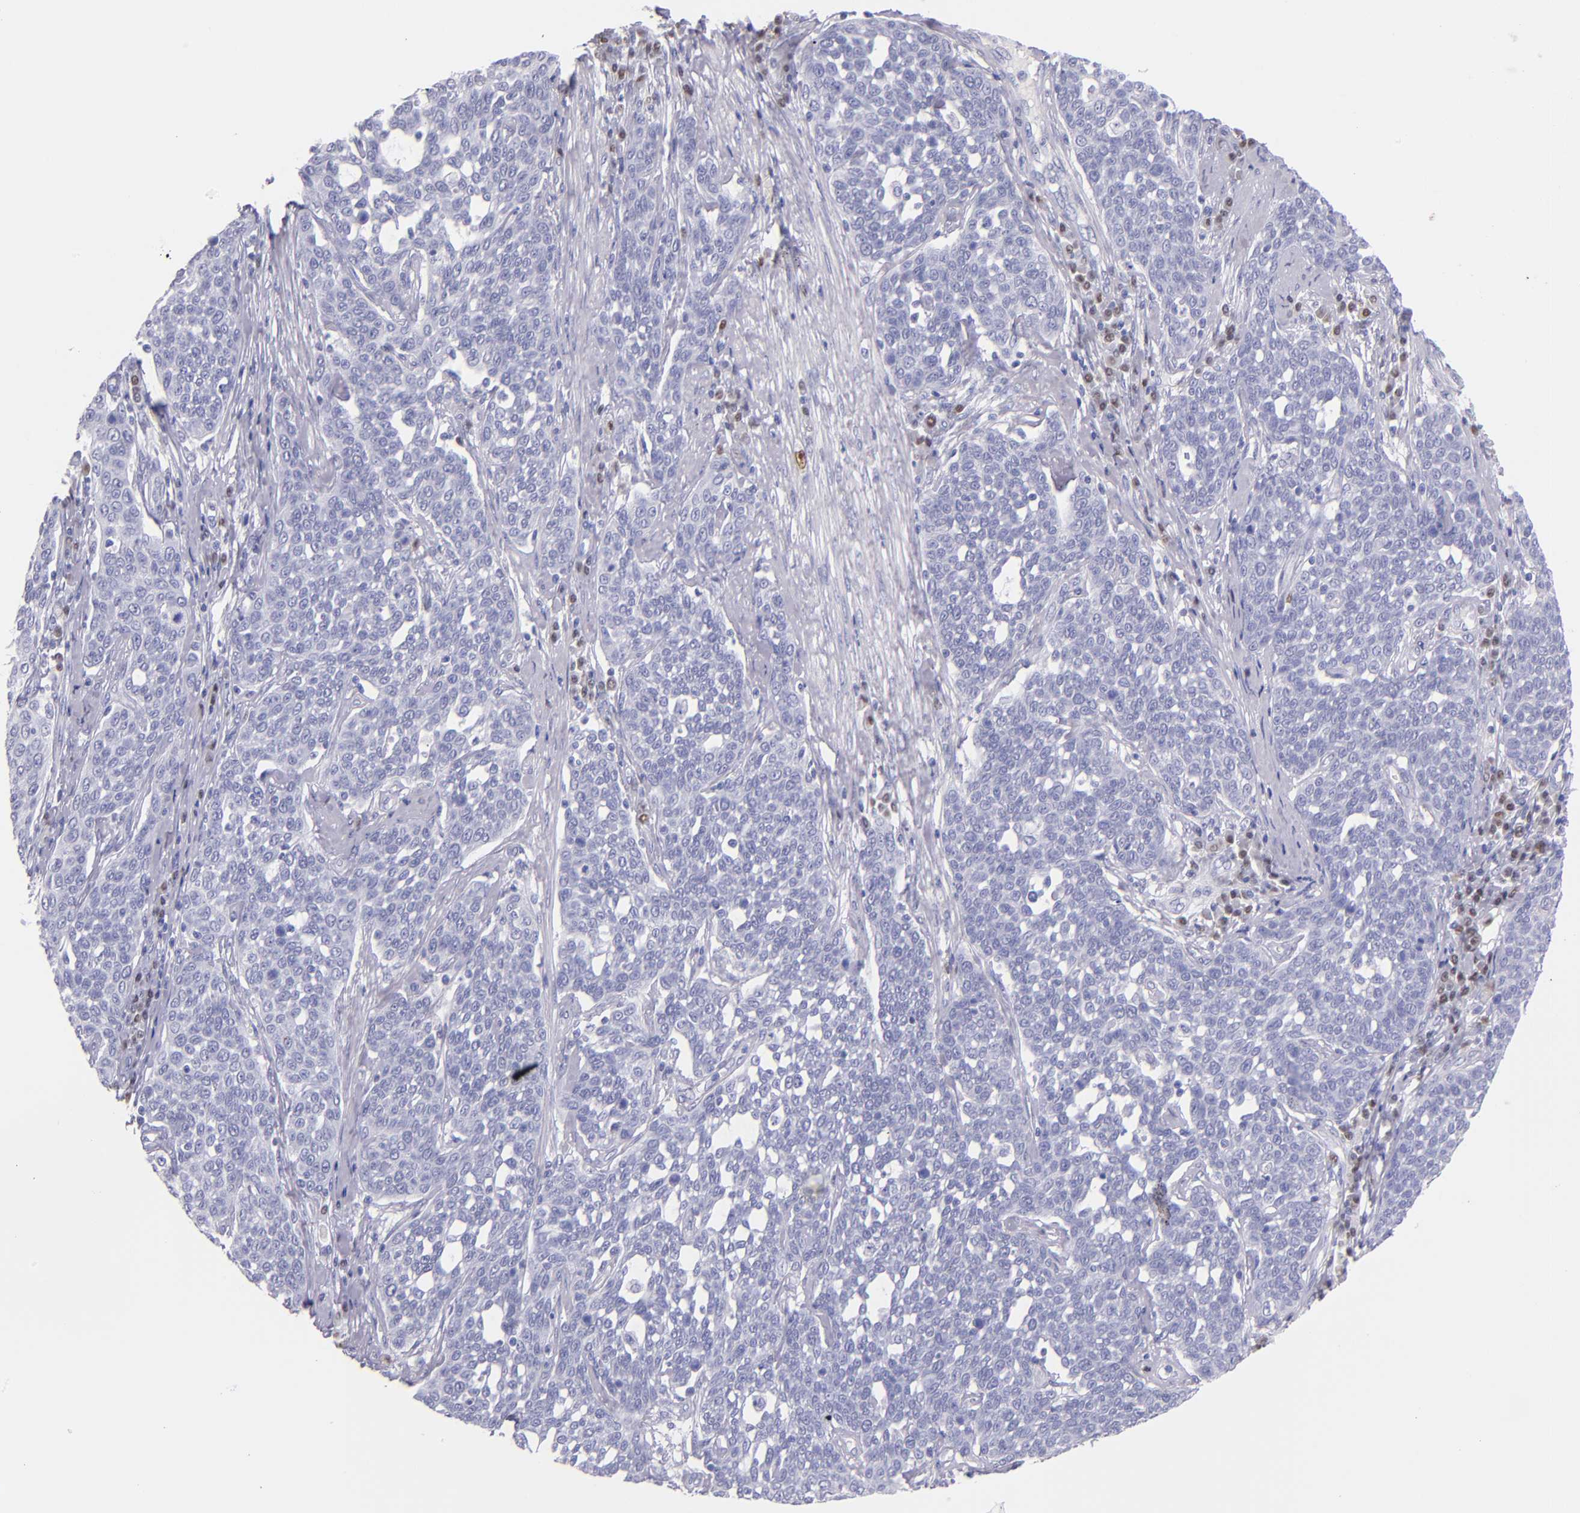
{"staining": {"intensity": "negative", "quantity": "none", "location": "none"}, "tissue": "cervical cancer", "cell_type": "Tumor cells", "image_type": "cancer", "snomed": [{"axis": "morphology", "description": "Squamous cell carcinoma, NOS"}, {"axis": "topography", "description": "Cervix"}], "caption": "This is a micrograph of immunohistochemistry staining of squamous cell carcinoma (cervical), which shows no positivity in tumor cells.", "gene": "IRF4", "patient": {"sex": "female", "age": 34}}